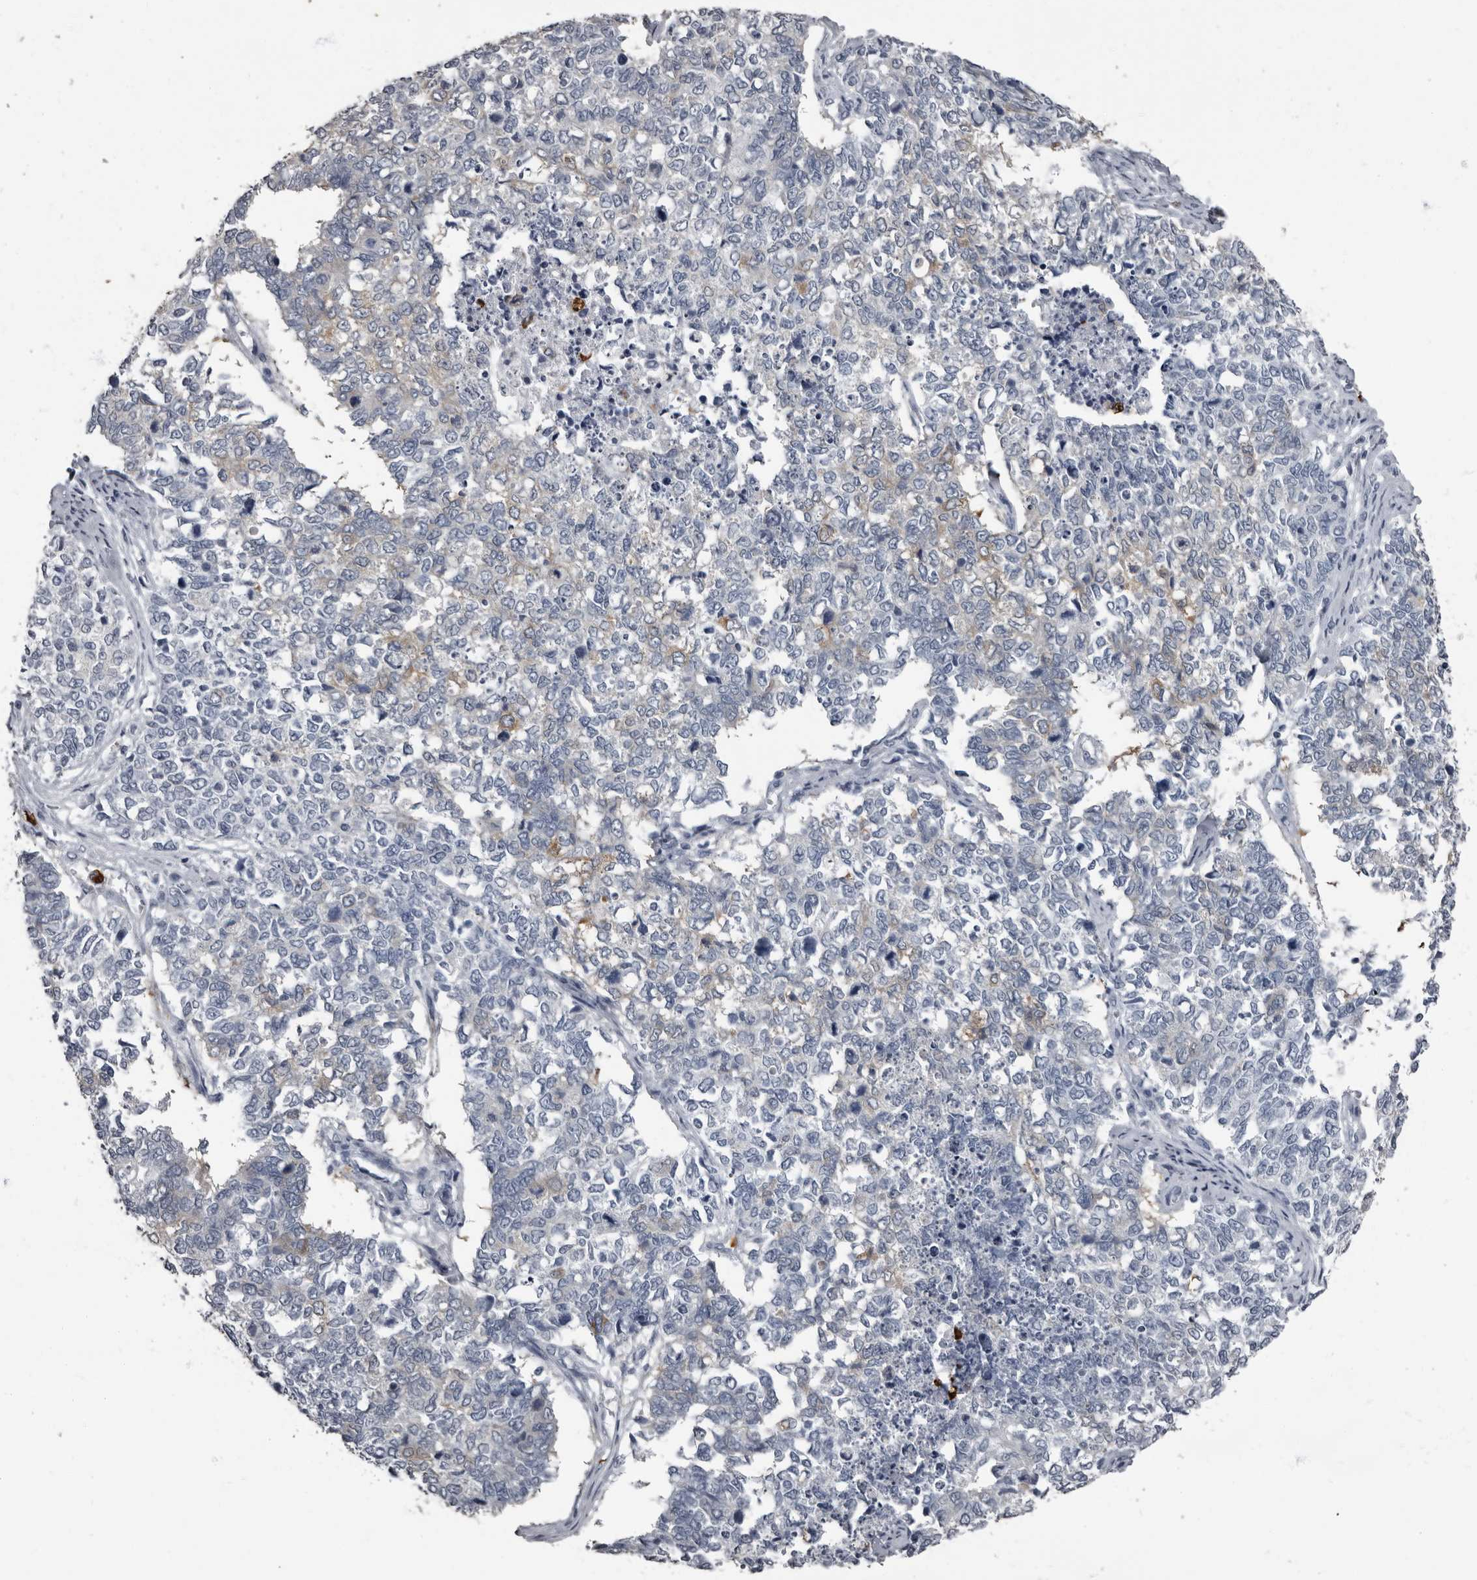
{"staining": {"intensity": "weak", "quantity": "<25%", "location": "cytoplasmic/membranous"}, "tissue": "cervical cancer", "cell_type": "Tumor cells", "image_type": "cancer", "snomed": [{"axis": "morphology", "description": "Squamous cell carcinoma, NOS"}, {"axis": "topography", "description": "Cervix"}], "caption": "IHC image of neoplastic tissue: human cervical cancer stained with DAB (3,3'-diaminobenzidine) displays no significant protein positivity in tumor cells.", "gene": "TPD52L1", "patient": {"sex": "female", "age": 63}}